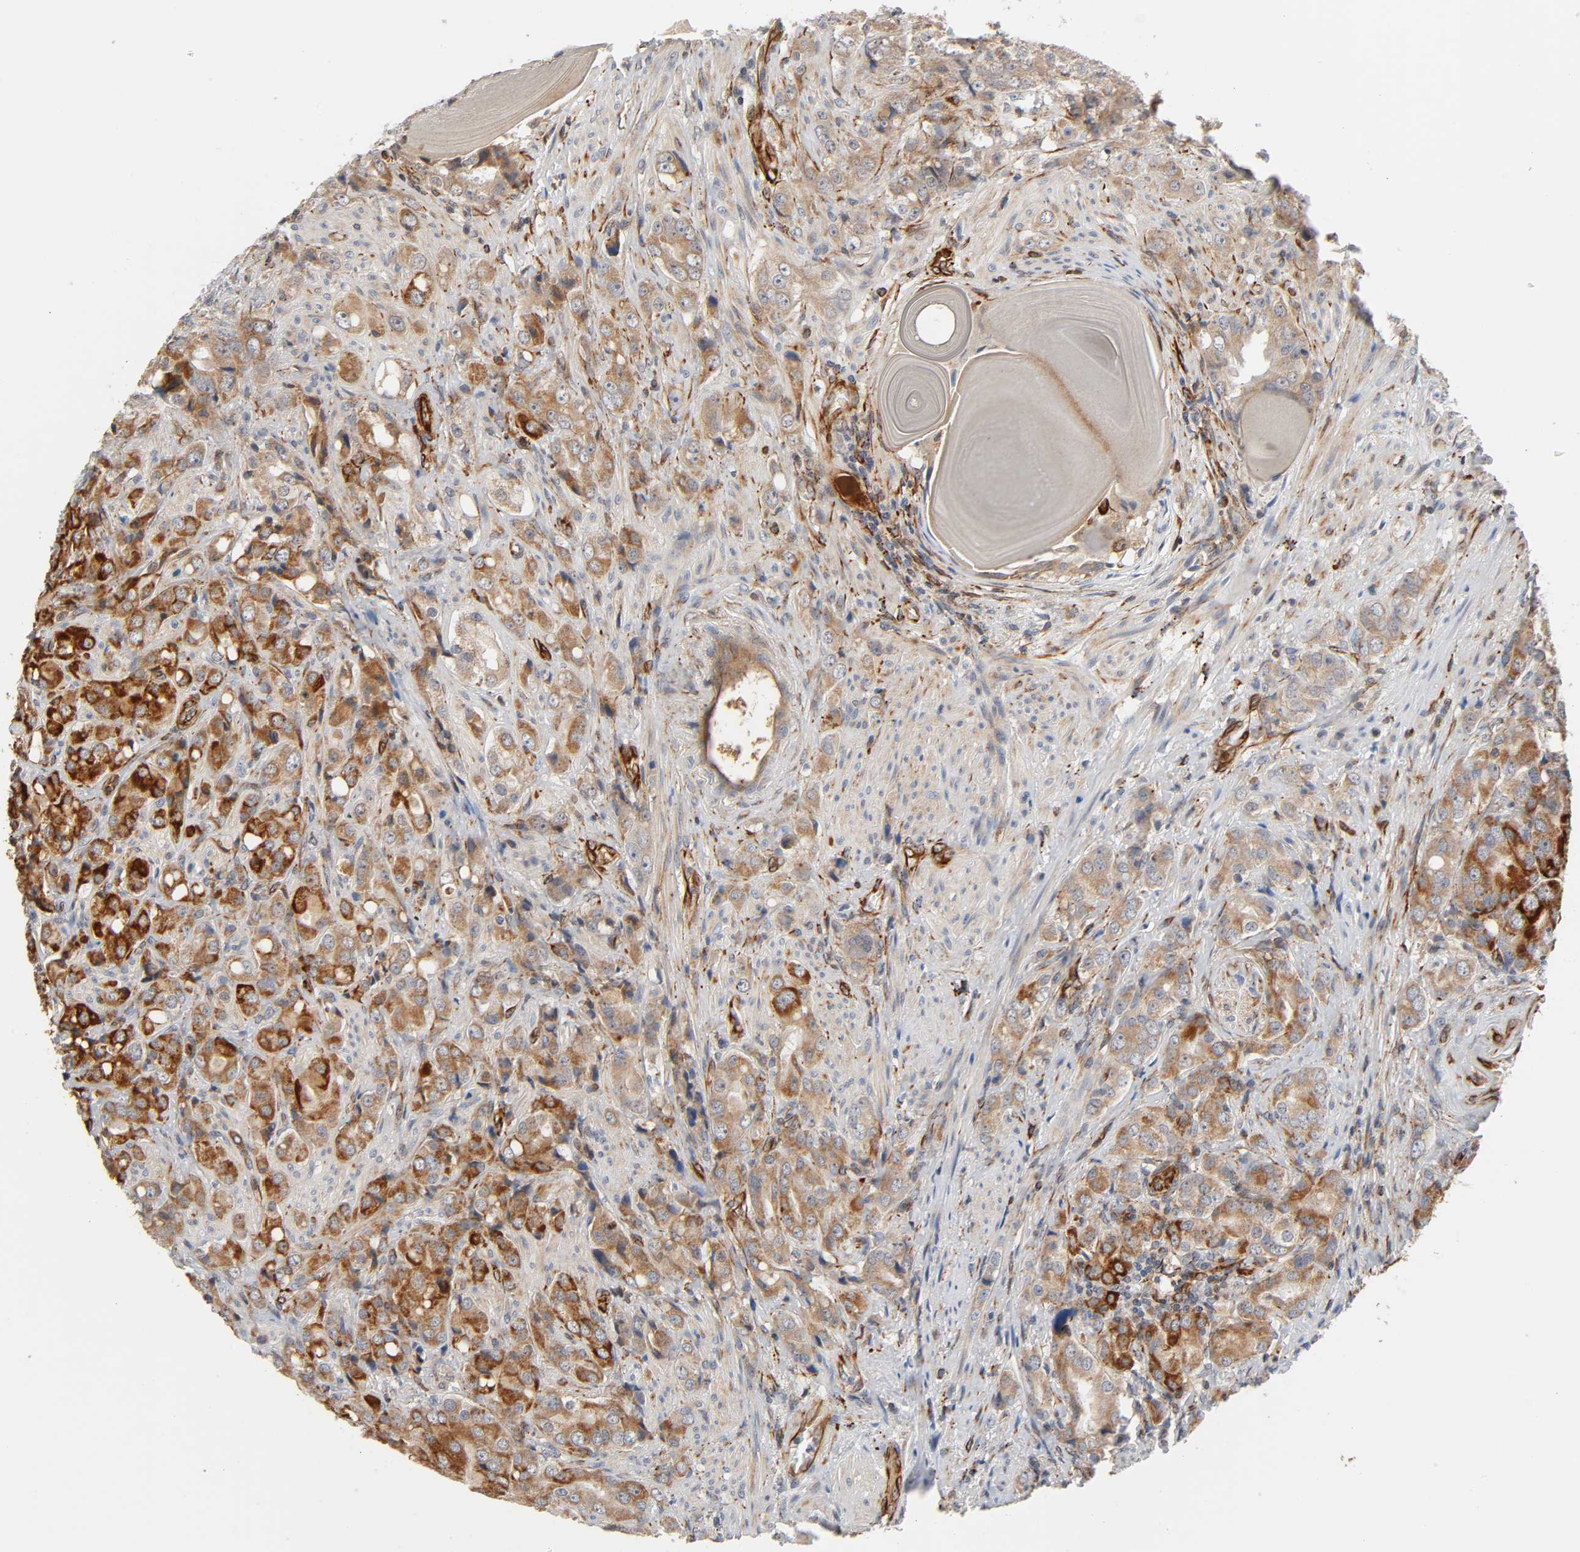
{"staining": {"intensity": "moderate", "quantity": ">75%", "location": "cytoplasmic/membranous"}, "tissue": "prostate cancer", "cell_type": "Tumor cells", "image_type": "cancer", "snomed": [{"axis": "morphology", "description": "Adenocarcinoma, High grade"}, {"axis": "topography", "description": "Prostate"}], "caption": "Moderate cytoplasmic/membranous positivity for a protein is appreciated in approximately >75% of tumor cells of prostate high-grade adenocarcinoma using immunohistochemistry.", "gene": "REEP6", "patient": {"sex": "male", "age": 68}}